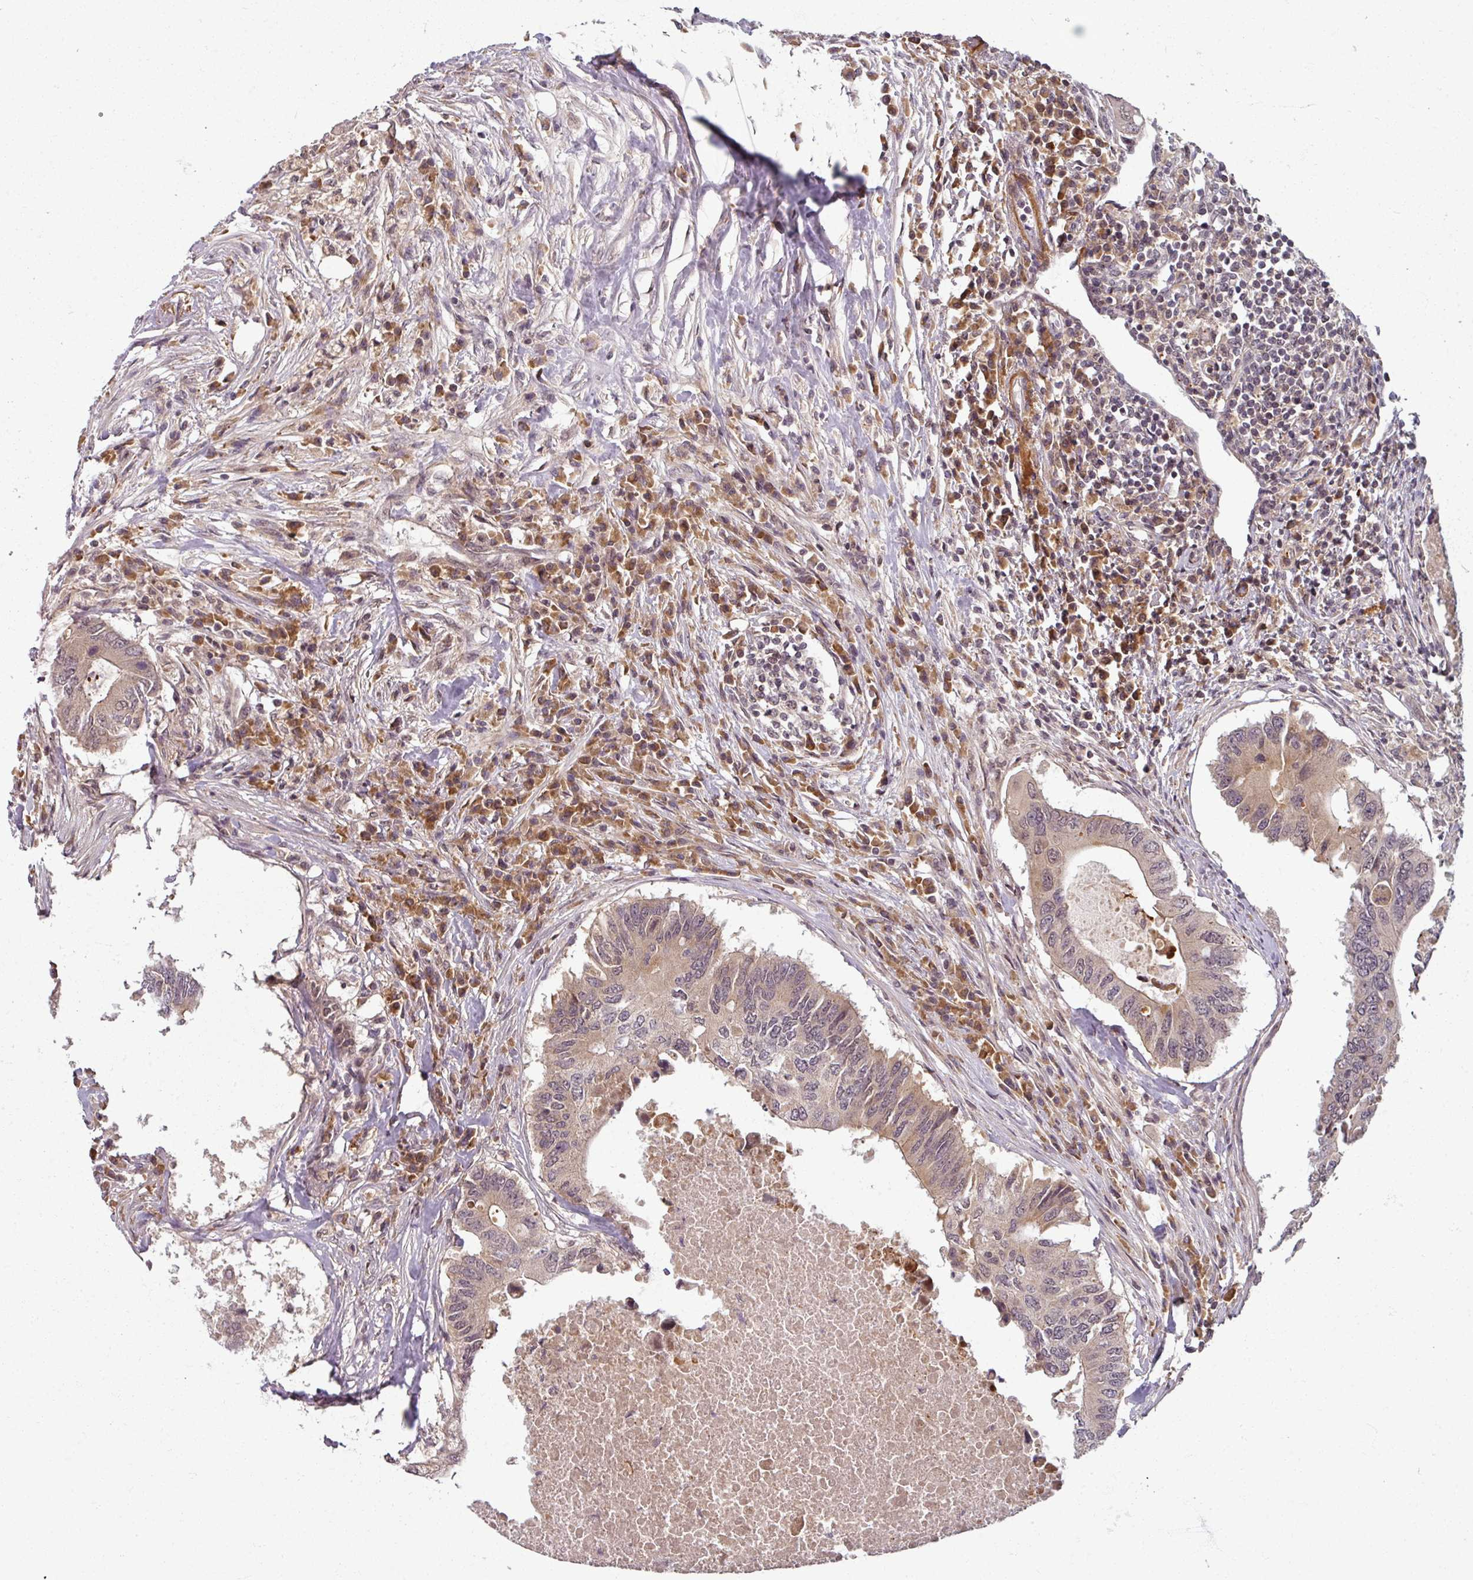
{"staining": {"intensity": "weak", "quantity": "<25%", "location": "cytoplasmic/membranous,nuclear"}, "tissue": "colorectal cancer", "cell_type": "Tumor cells", "image_type": "cancer", "snomed": [{"axis": "morphology", "description": "Adenocarcinoma, NOS"}, {"axis": "topography", "description": "Colon"}], "caption": "DAB immunohistochemical staining of colorectal adenocarcinoma demonstrates no significant expression in tumor cells.", "gene": "POLR2G", "patient": {"sex": "male", "age": 71}}